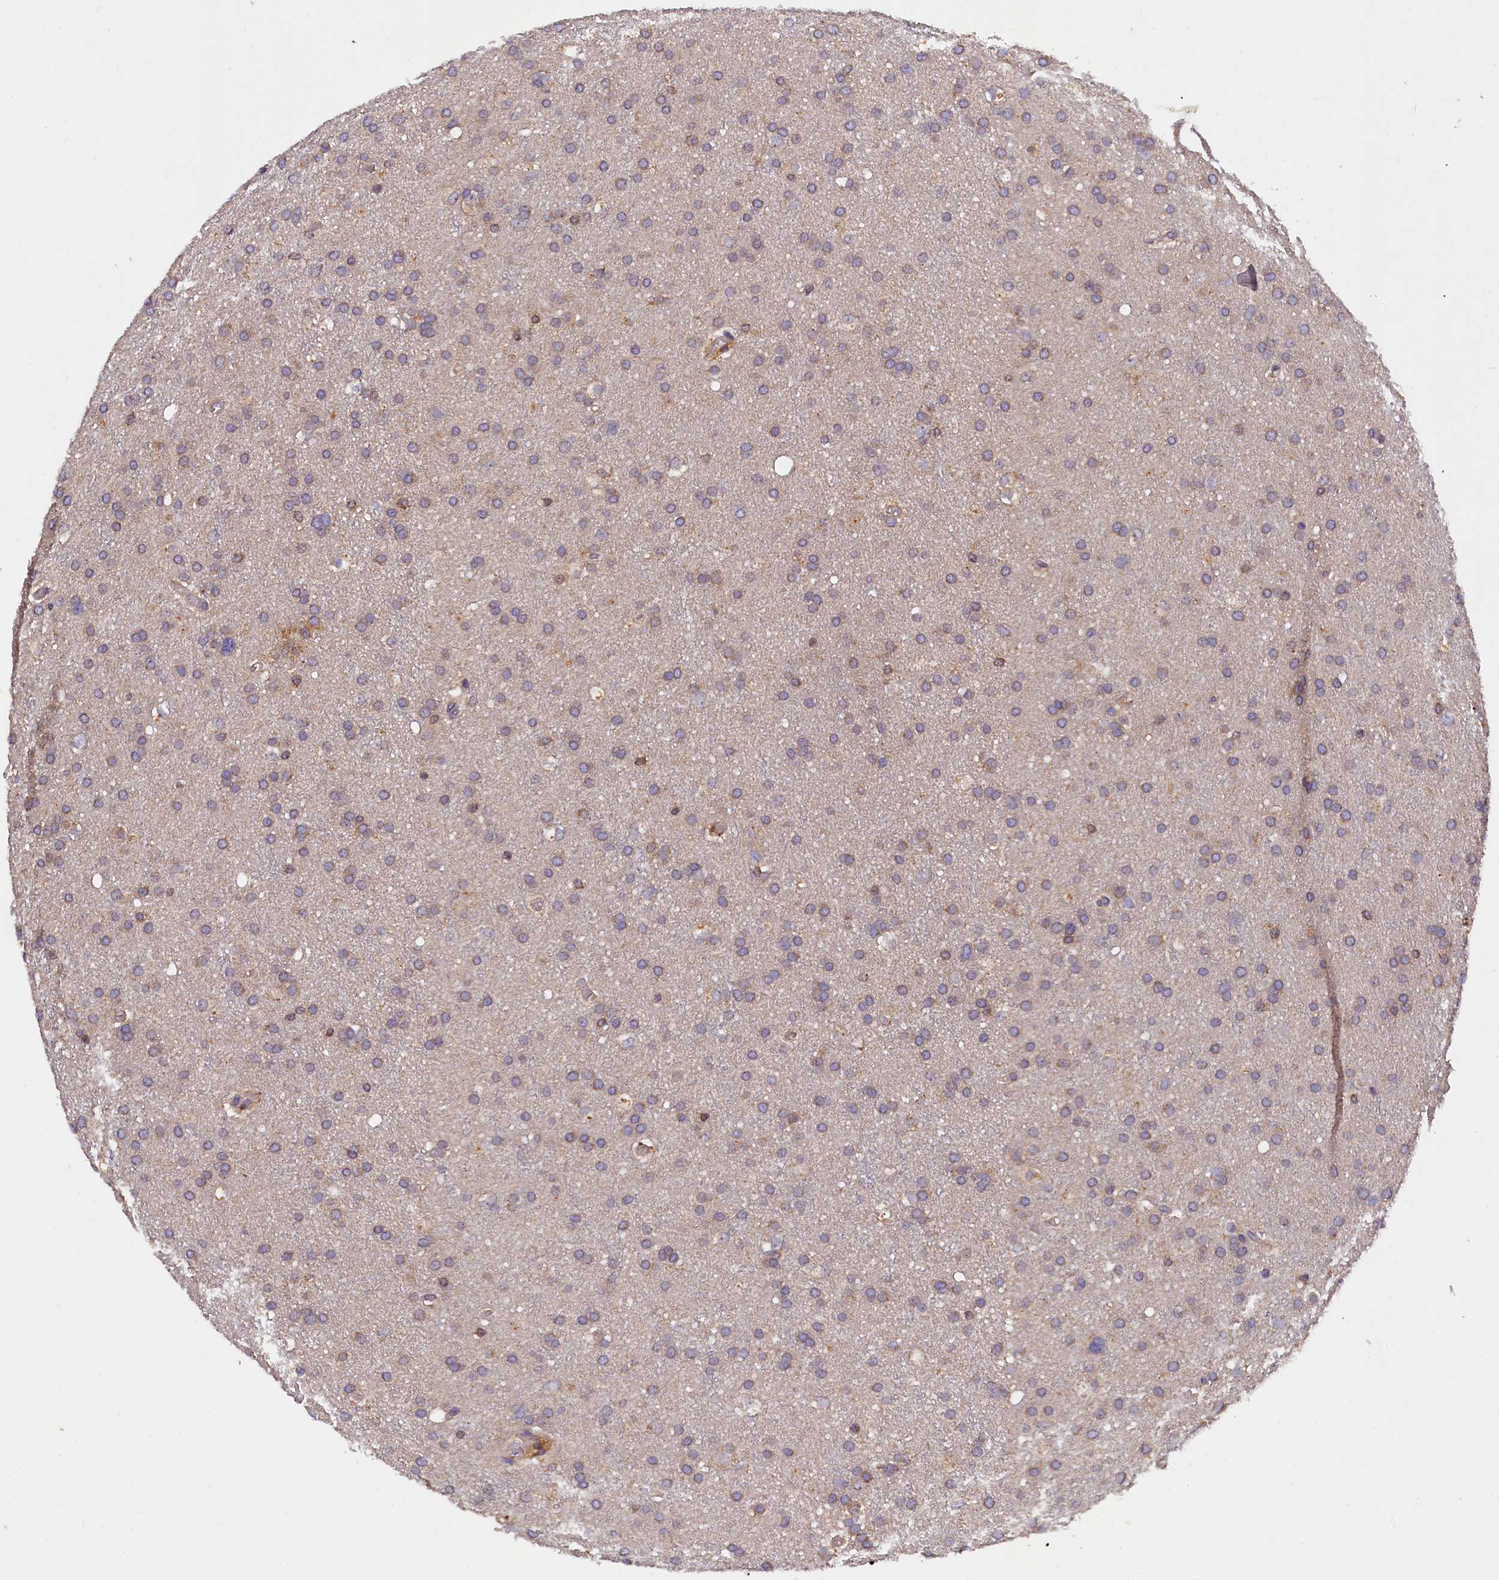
{"staining": {"intensity": "weak", "quantity": "<25%", "location": "cytoplasmic/membranous"}, "tissue": "glioma", "cell_type": "Tumor cells", "image_type": "cancer", "snomed": [{"axis": "morphology", "description": "Glioma, malignant, High grade"}, {"axis": "topography", "description": "Cerebral cortex"}], "caption": "A histopathology image of high-grade glioma (malignant) stained for a protein exhibits no brown staining in tumor cells.", "gene": "NAIP", "patient": {"sex": "female", "age": 36}}